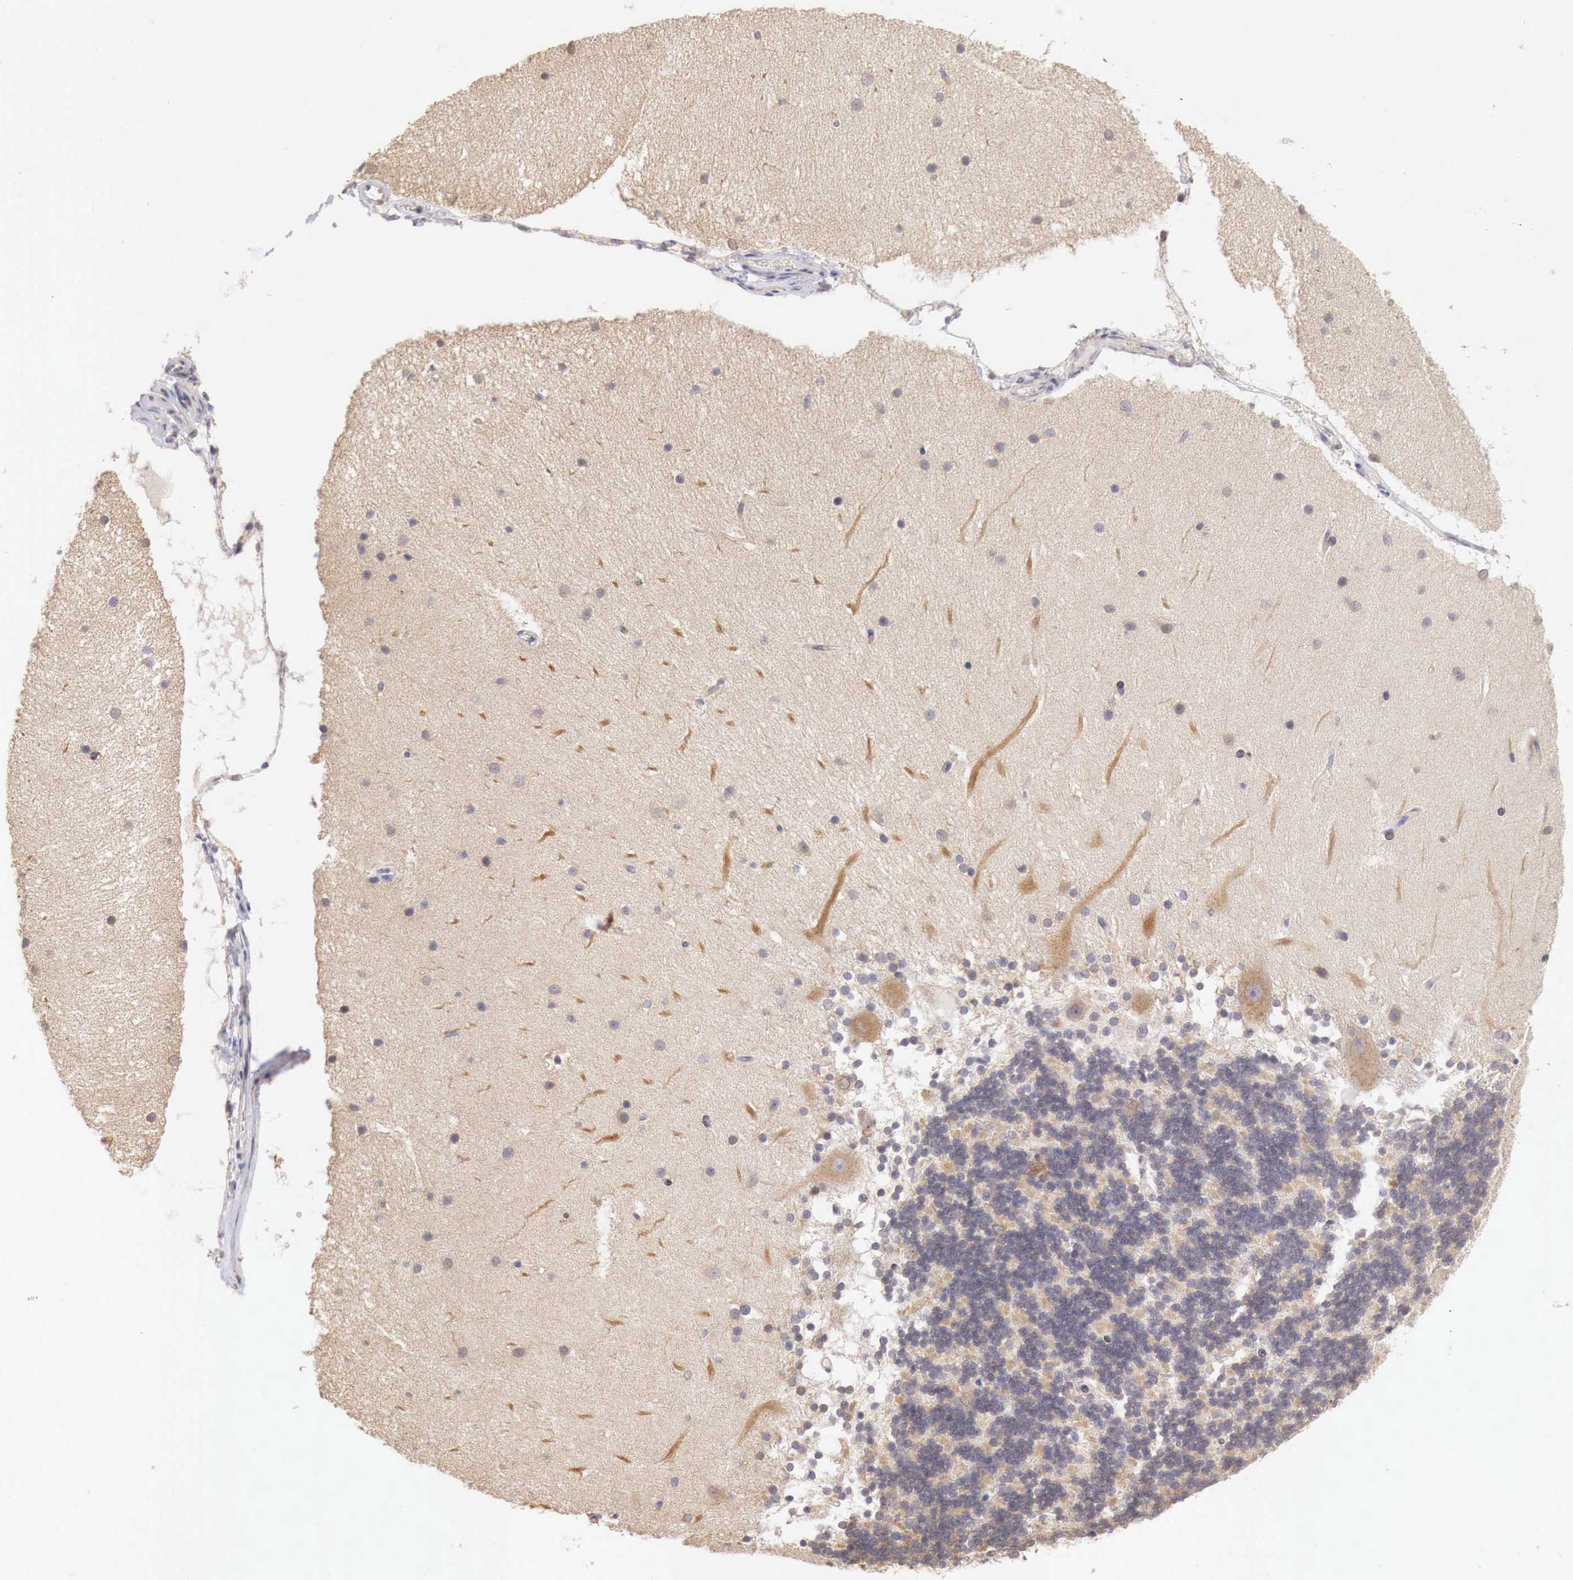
{"staining": {"intensity": "weak", "quantity": "25%-75%", "location": "cytoplasmic/membranous"}, "tissue": "cerebellum", "cell_type": "Cells in granular layer", "image_type": "normal", "snomed": [{"axis": "morphology", "description": "Normal tissue, NOS"}, {"axis": "topography", "description": "Cerebellum"}], "caption": "Brown immunohistochemical staining in normal human cerebellum reveals weak cytoplasmic/membranous positivity in approximately 25%-75% of cells in granular layer. The staining was performed using DAB (3,3'-diaminobenzidine), with brown indicating positive protein expression. Nuclei are stained blue with hematoxylin.", "gene": "PABIR2", "patient": {"sex": "female", "age": 54}}